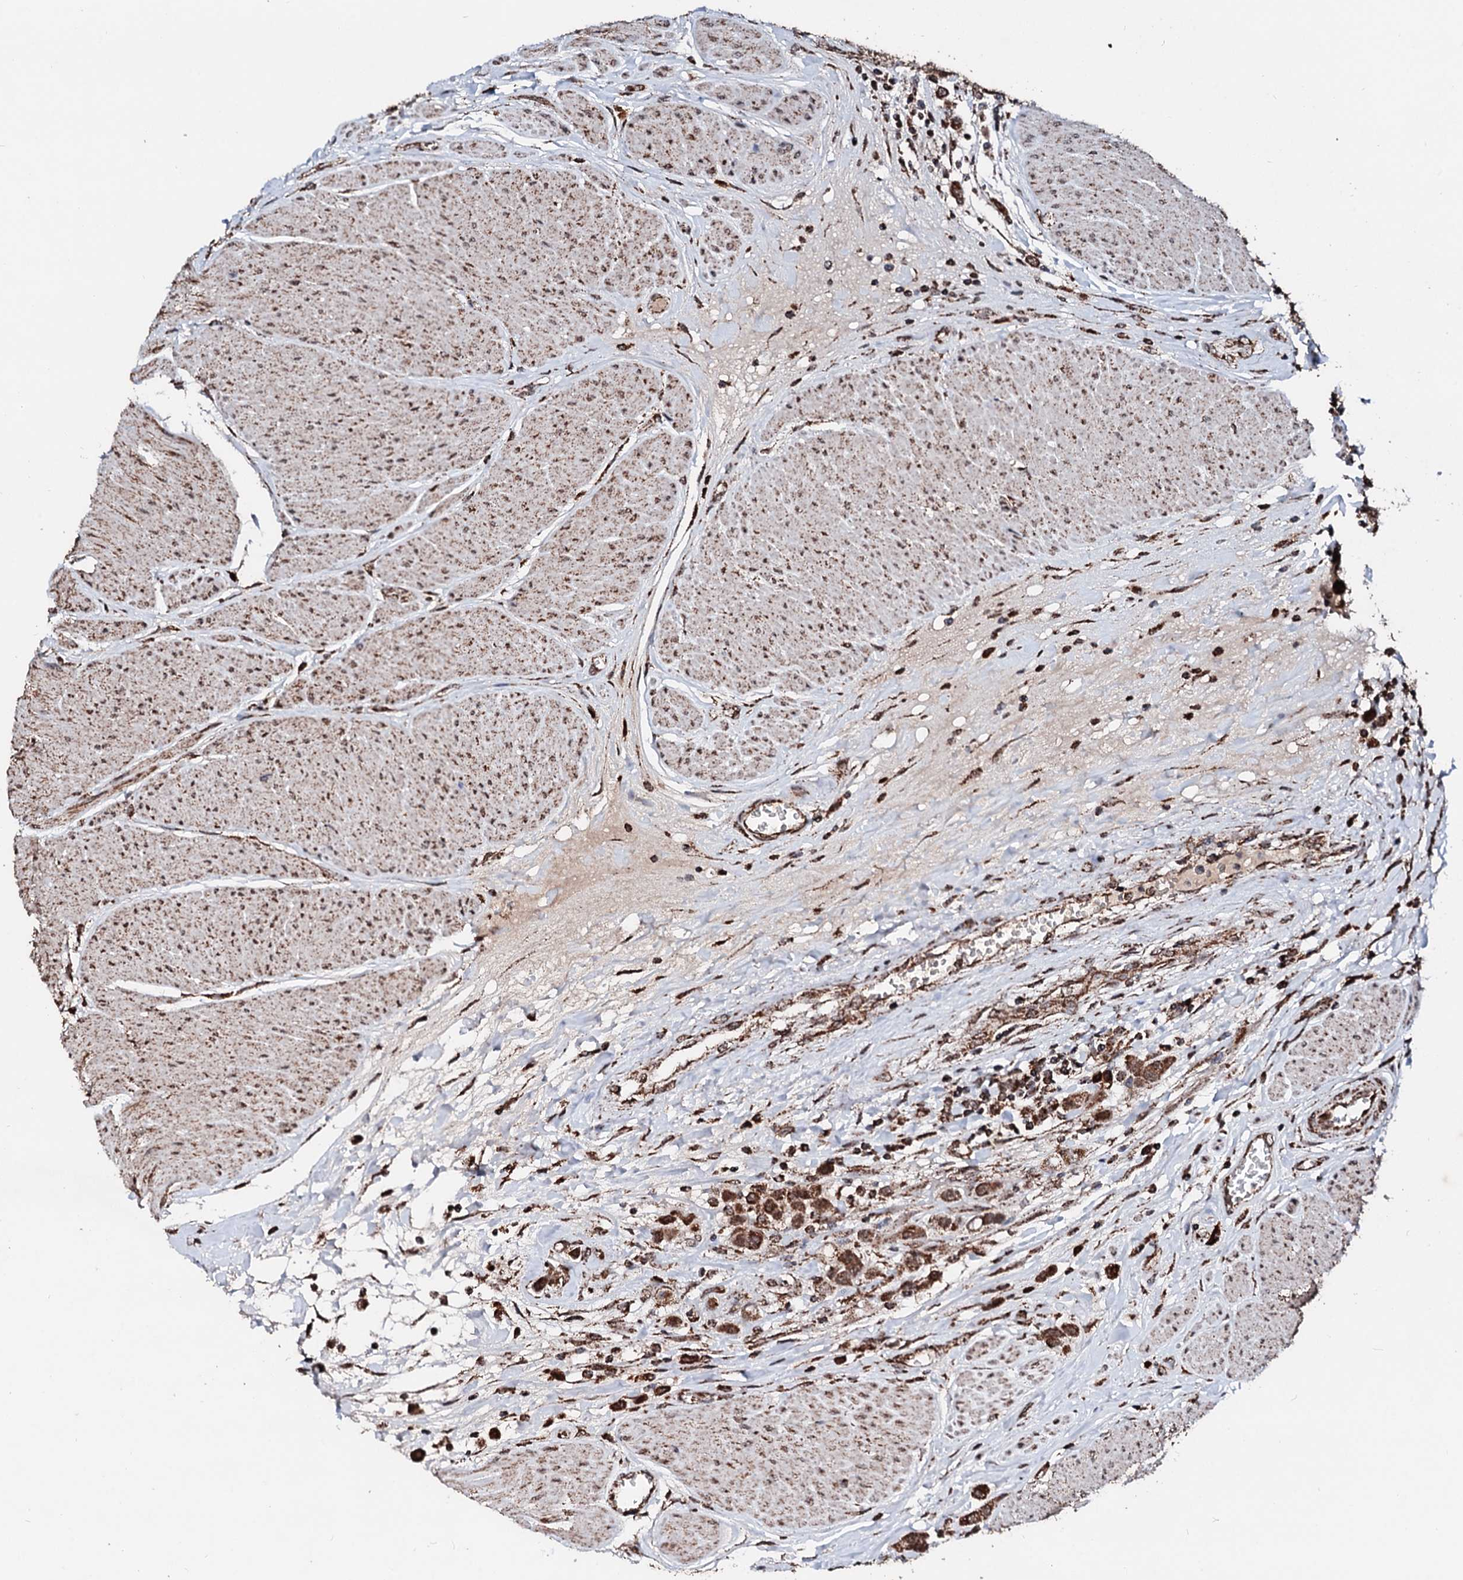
{"staining": {"intensity": "strong", "quantity": ">75%", "location": "cytoplasmic/membranous"}, "tissue": "urothelial cancer", "cell_type": "Tumor cells", "image_type": "cancer", "snomed": [{"axis": "morphology", "description": "Urothelial carcinoma, High grade"}, {"axis": "topography", "description": "Urinary bladder"}], "caption": "Immunohistochemistry (DAB (3,3'-diaminobenzidine)) staining of urothelial cancer exhibits strong cytoplasmic/membranous protein staining in approximately >75% of tumor cells.", "gene": "SECISBP2L", "patient": {"sex": "male", "age": 50}}